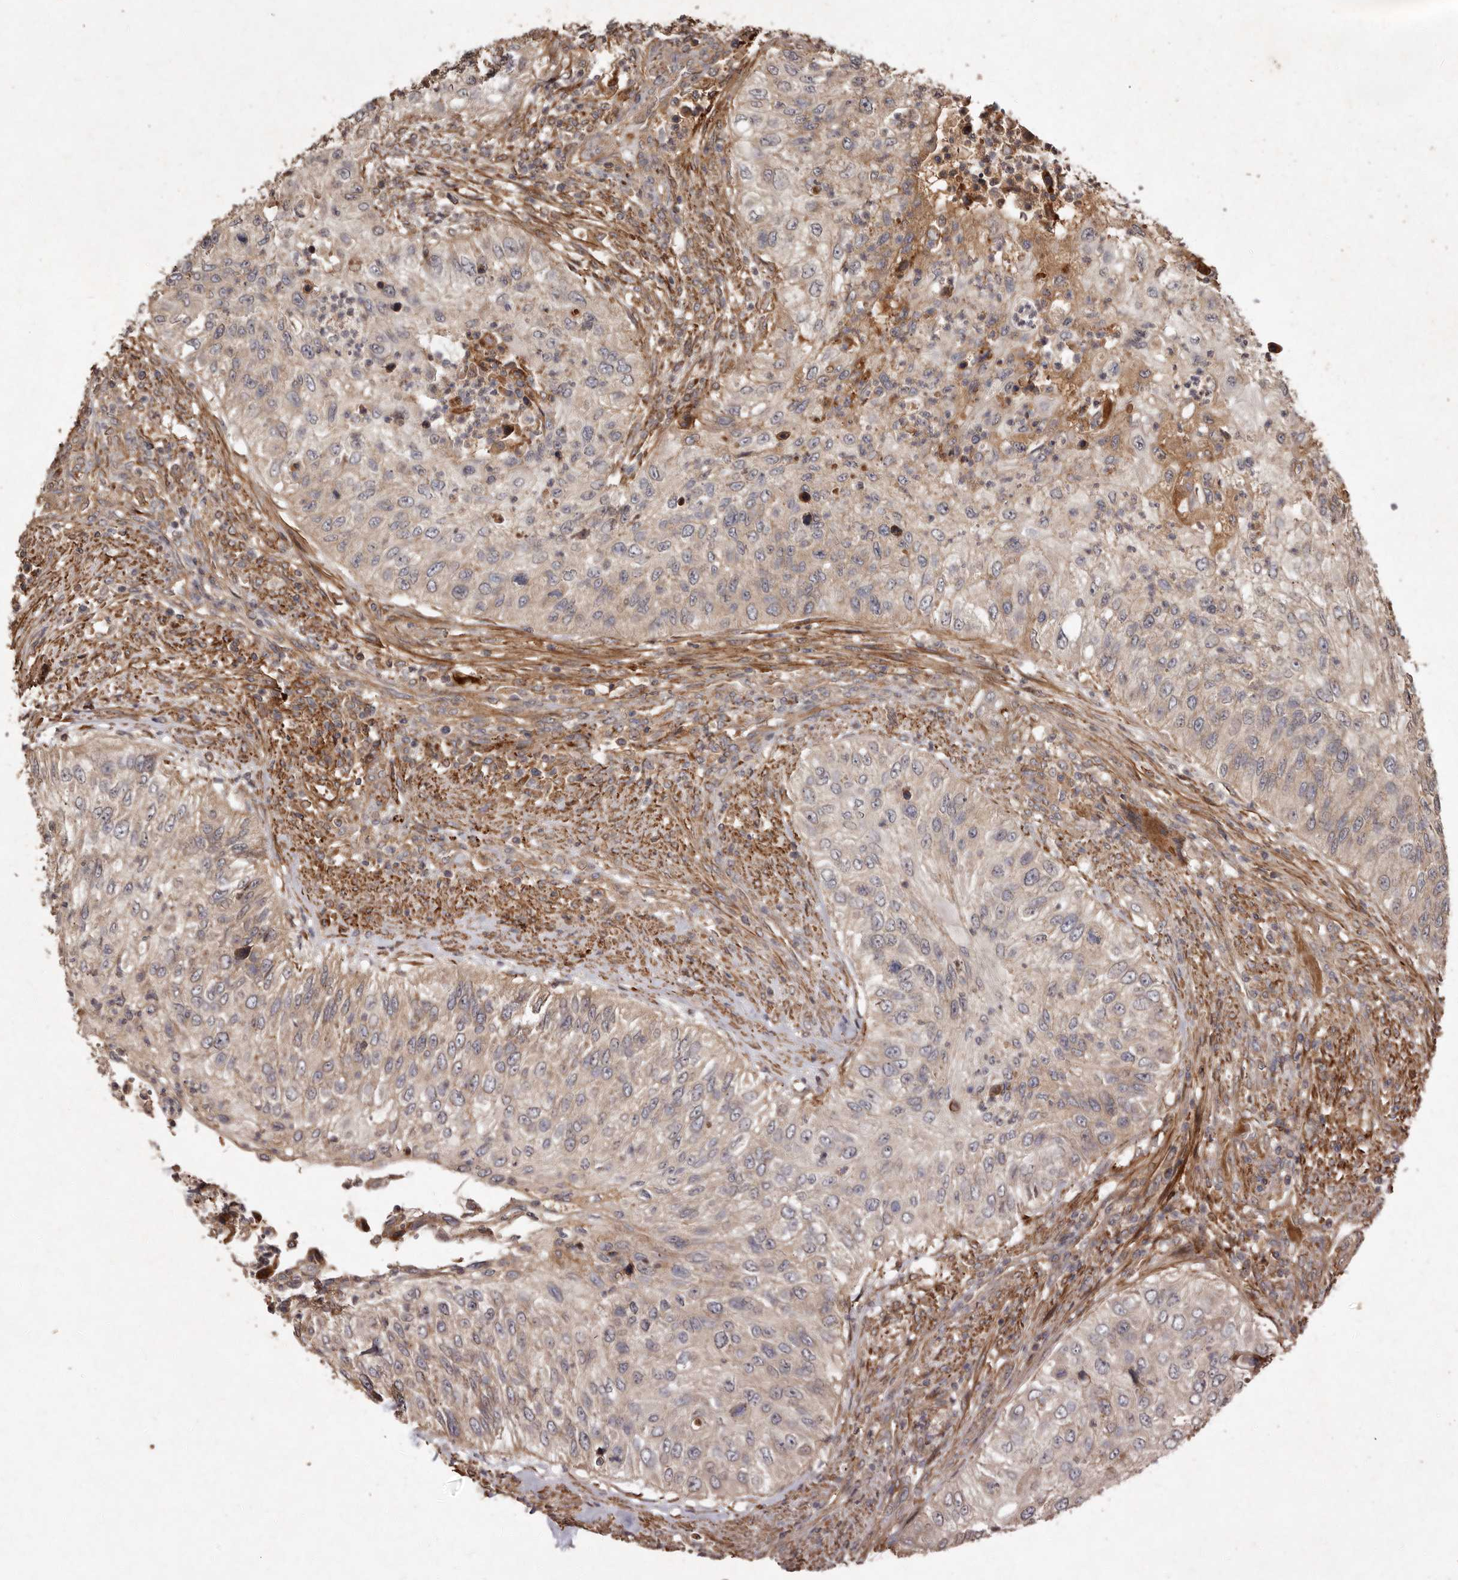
{"staining": {"intensity": "weak", "quantity": "25%-75%", "location": "cytoplasmic/membranous"}, "tissue": "urothelial cancer", "cell_type": "Tumor cells", "image_type": "cancer", "snomed": [{"axis": "morphology", "description": "Urothelial carcinoma, High grade"}, {"axis": "topography", "description": "Urinary bladder"}], "caption": "Weak cytoplasmic/membranous expression for a protein is identified in about 25%-75% of tumor cells of urothelial cancer using immunohistochemistry (IHC).", "gene": "SEMA3A", "patient": {"sex": "female", "age": 60}}